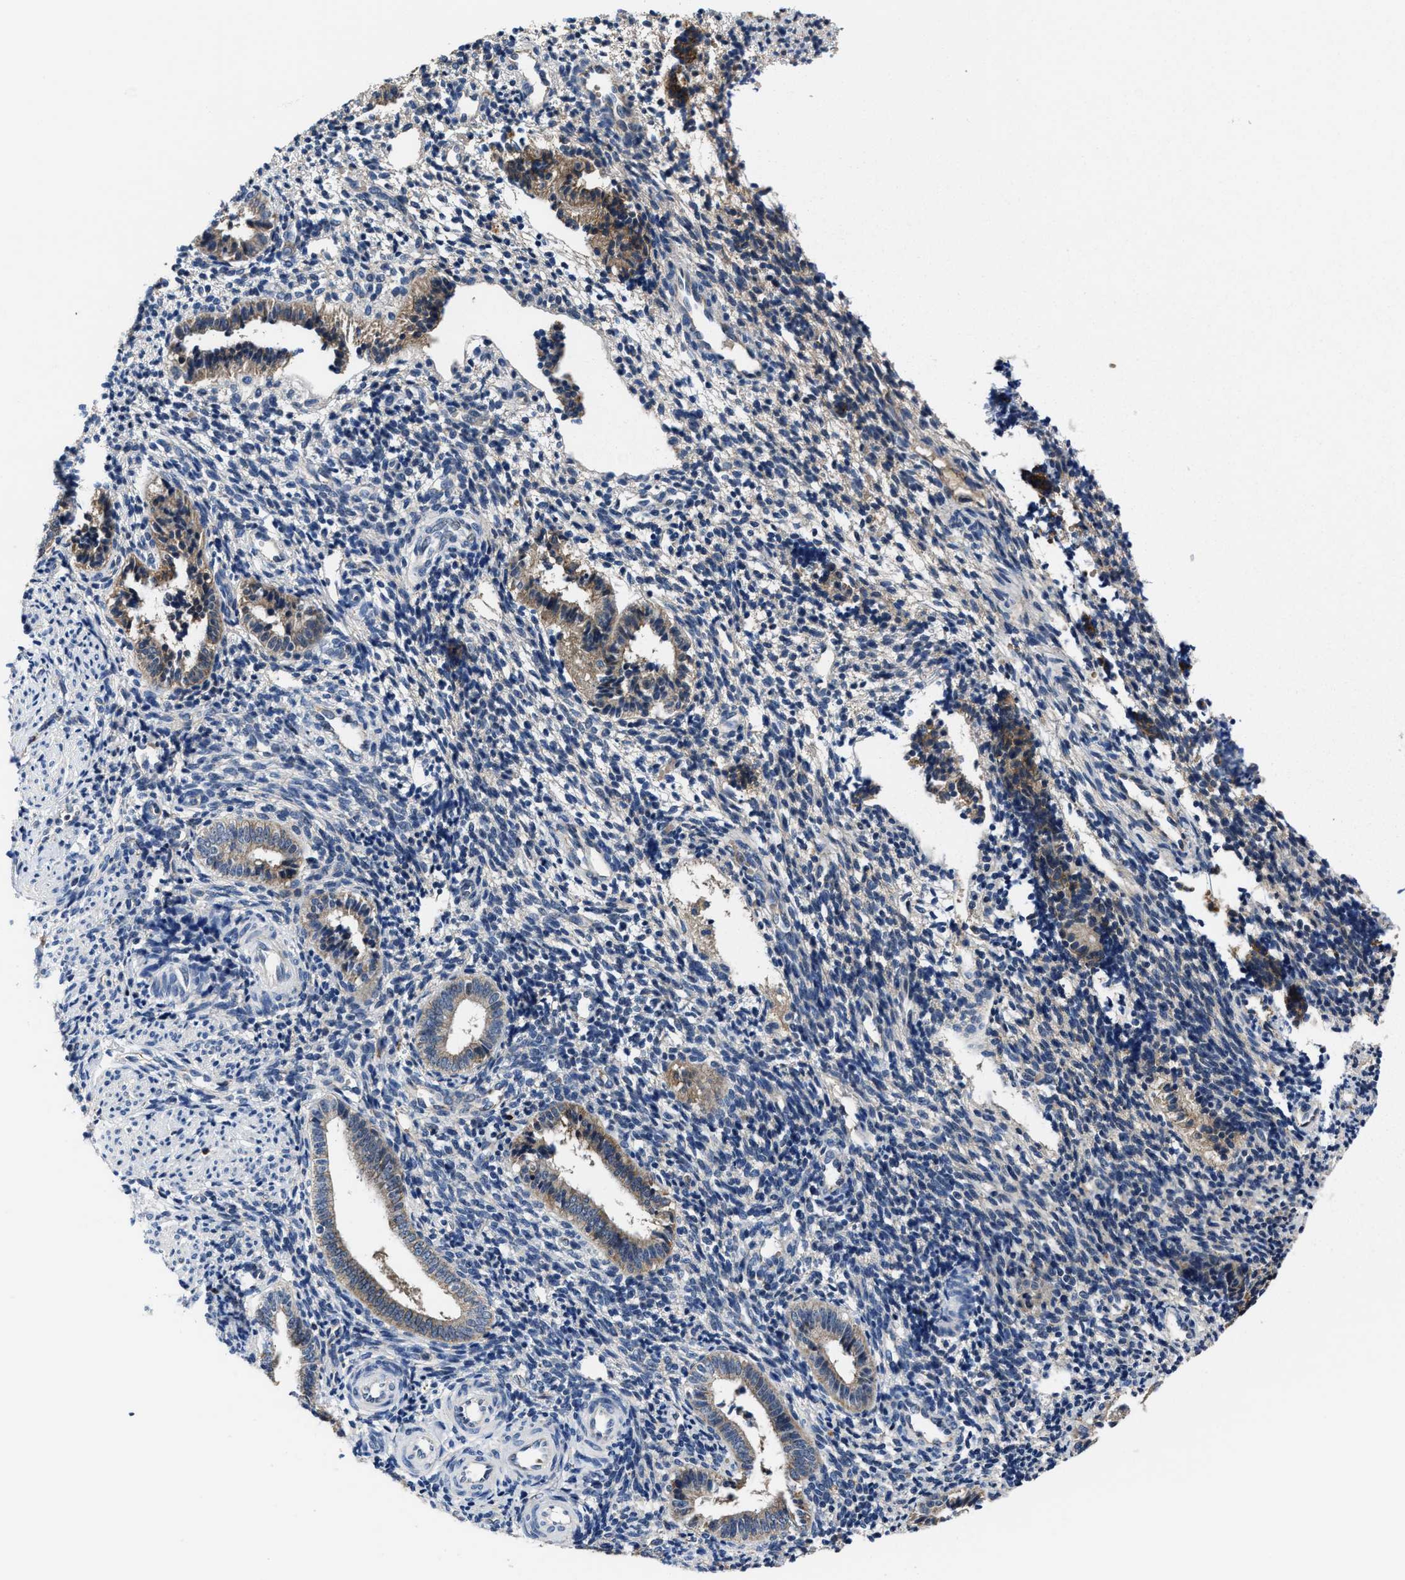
{"staining": {"intensity": "negative", "quantity": "none", "location": "none"}, "tissue": "endometrium", "cell_type": "Cells in endometrial stroma", "image_type": "normal", "snomed": [{"axis": "morphology", "description": "Normal tissue, NOS"}, {"axis": "topography", "description": "Uterus"}, {"axis": "topography", "description": "Endometrium"}], "caption": "IHC photomicrograph of unremarkable endometrium stained for a protein (brown), which displays no positivity in cells in endometrial stroma.", "gene": "GHITM", "patient": {"sex": "female", "age": 33}}